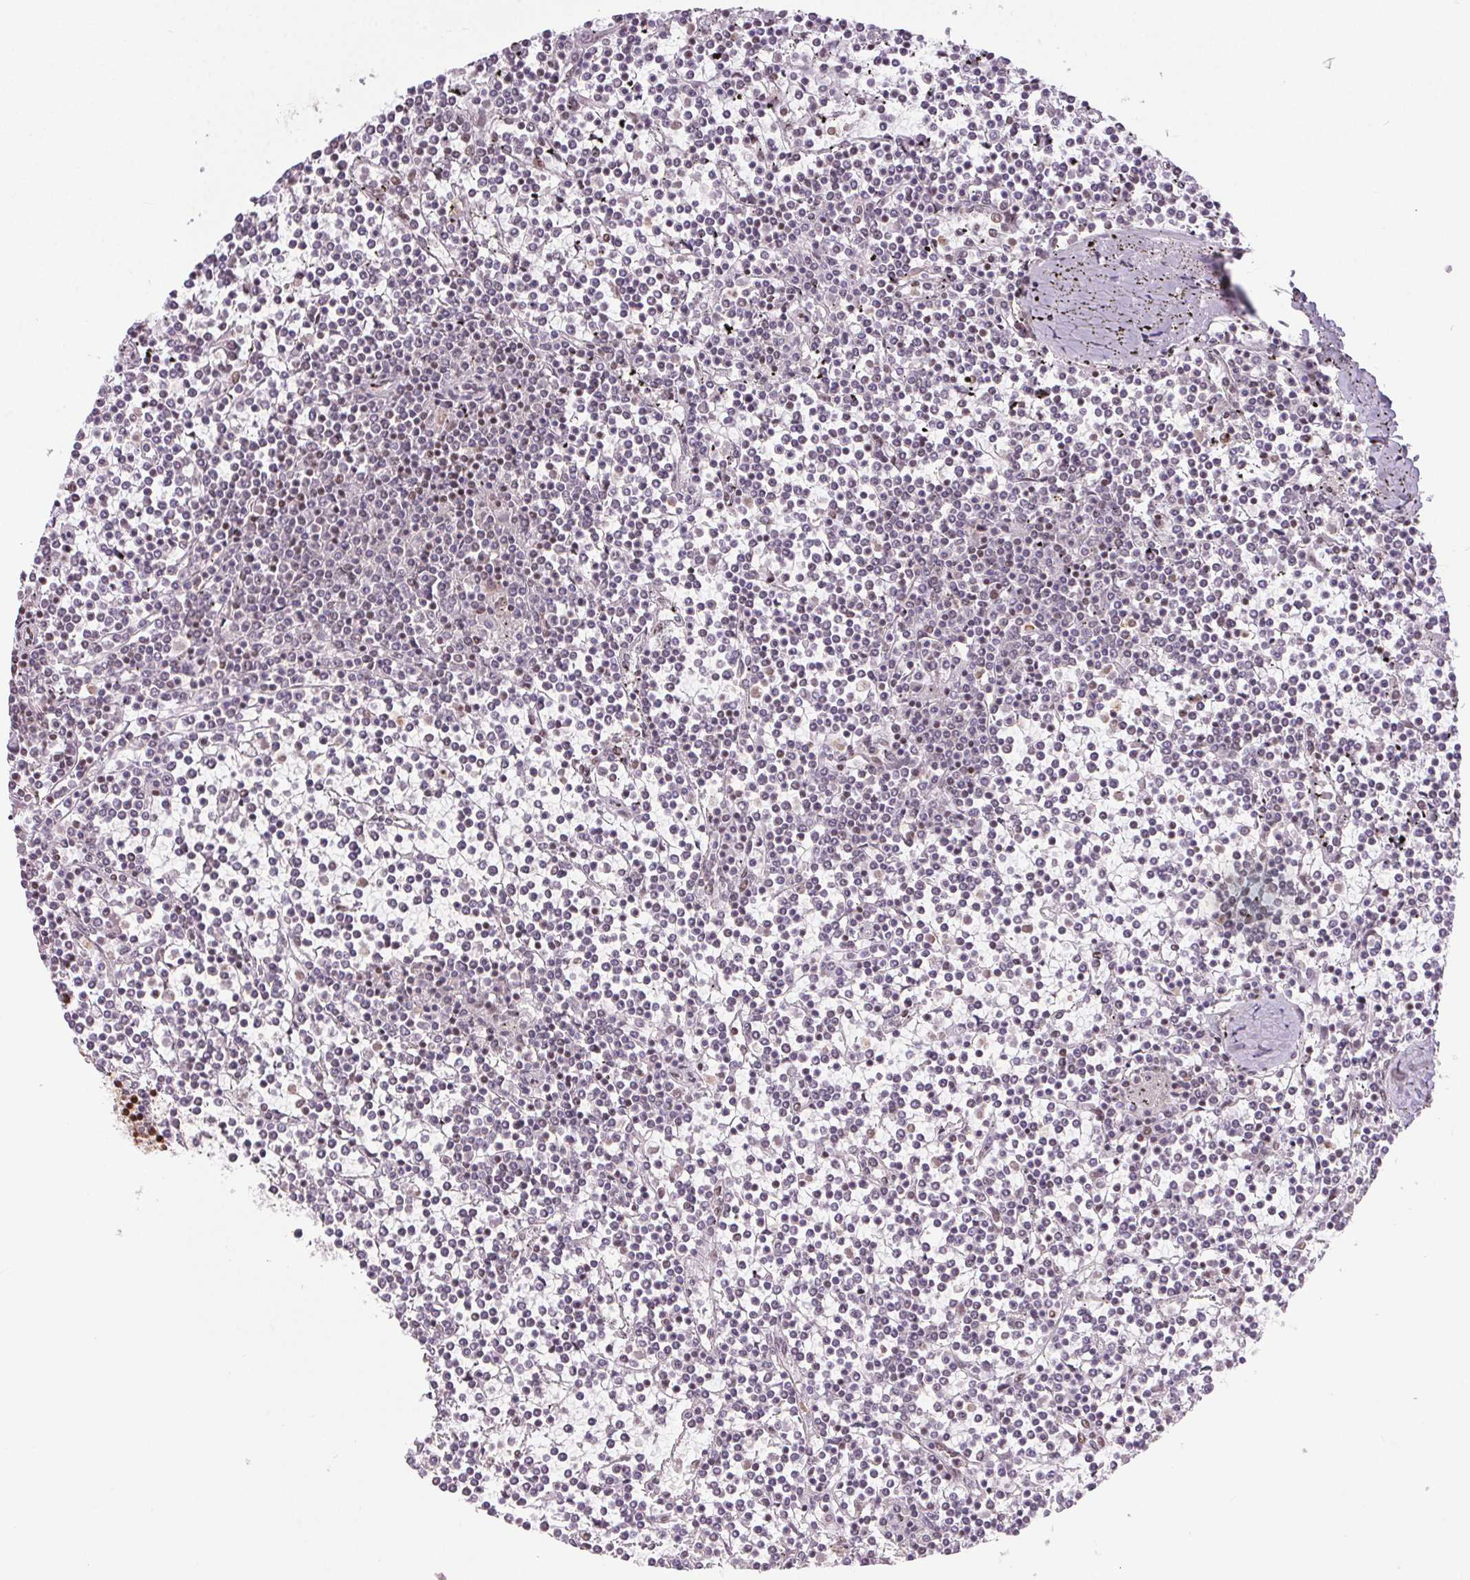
{"staining": {"intensity": "negative", "quantity": "none", "location": "none"}, "tissue": "lymphoma", "cell_type": "Tumor cells", "image_type": "cancer", "snomed": [{"axis": "morphology", "description": "Malignant lymphoma, non-Hodgkin's type, Low grade"}, {"axis": "topography", "description": "Spleen"}], "caption": "This micrograph is of low-grade malignant lymphoma, non-Hodgkin's type stained with IHC to label a protein in brown with the nuclei are counter-stained blue. There is no staining in tumor cells.", "gene": "NFE2L1", "patient": {"sex": "female", "age": 19}}